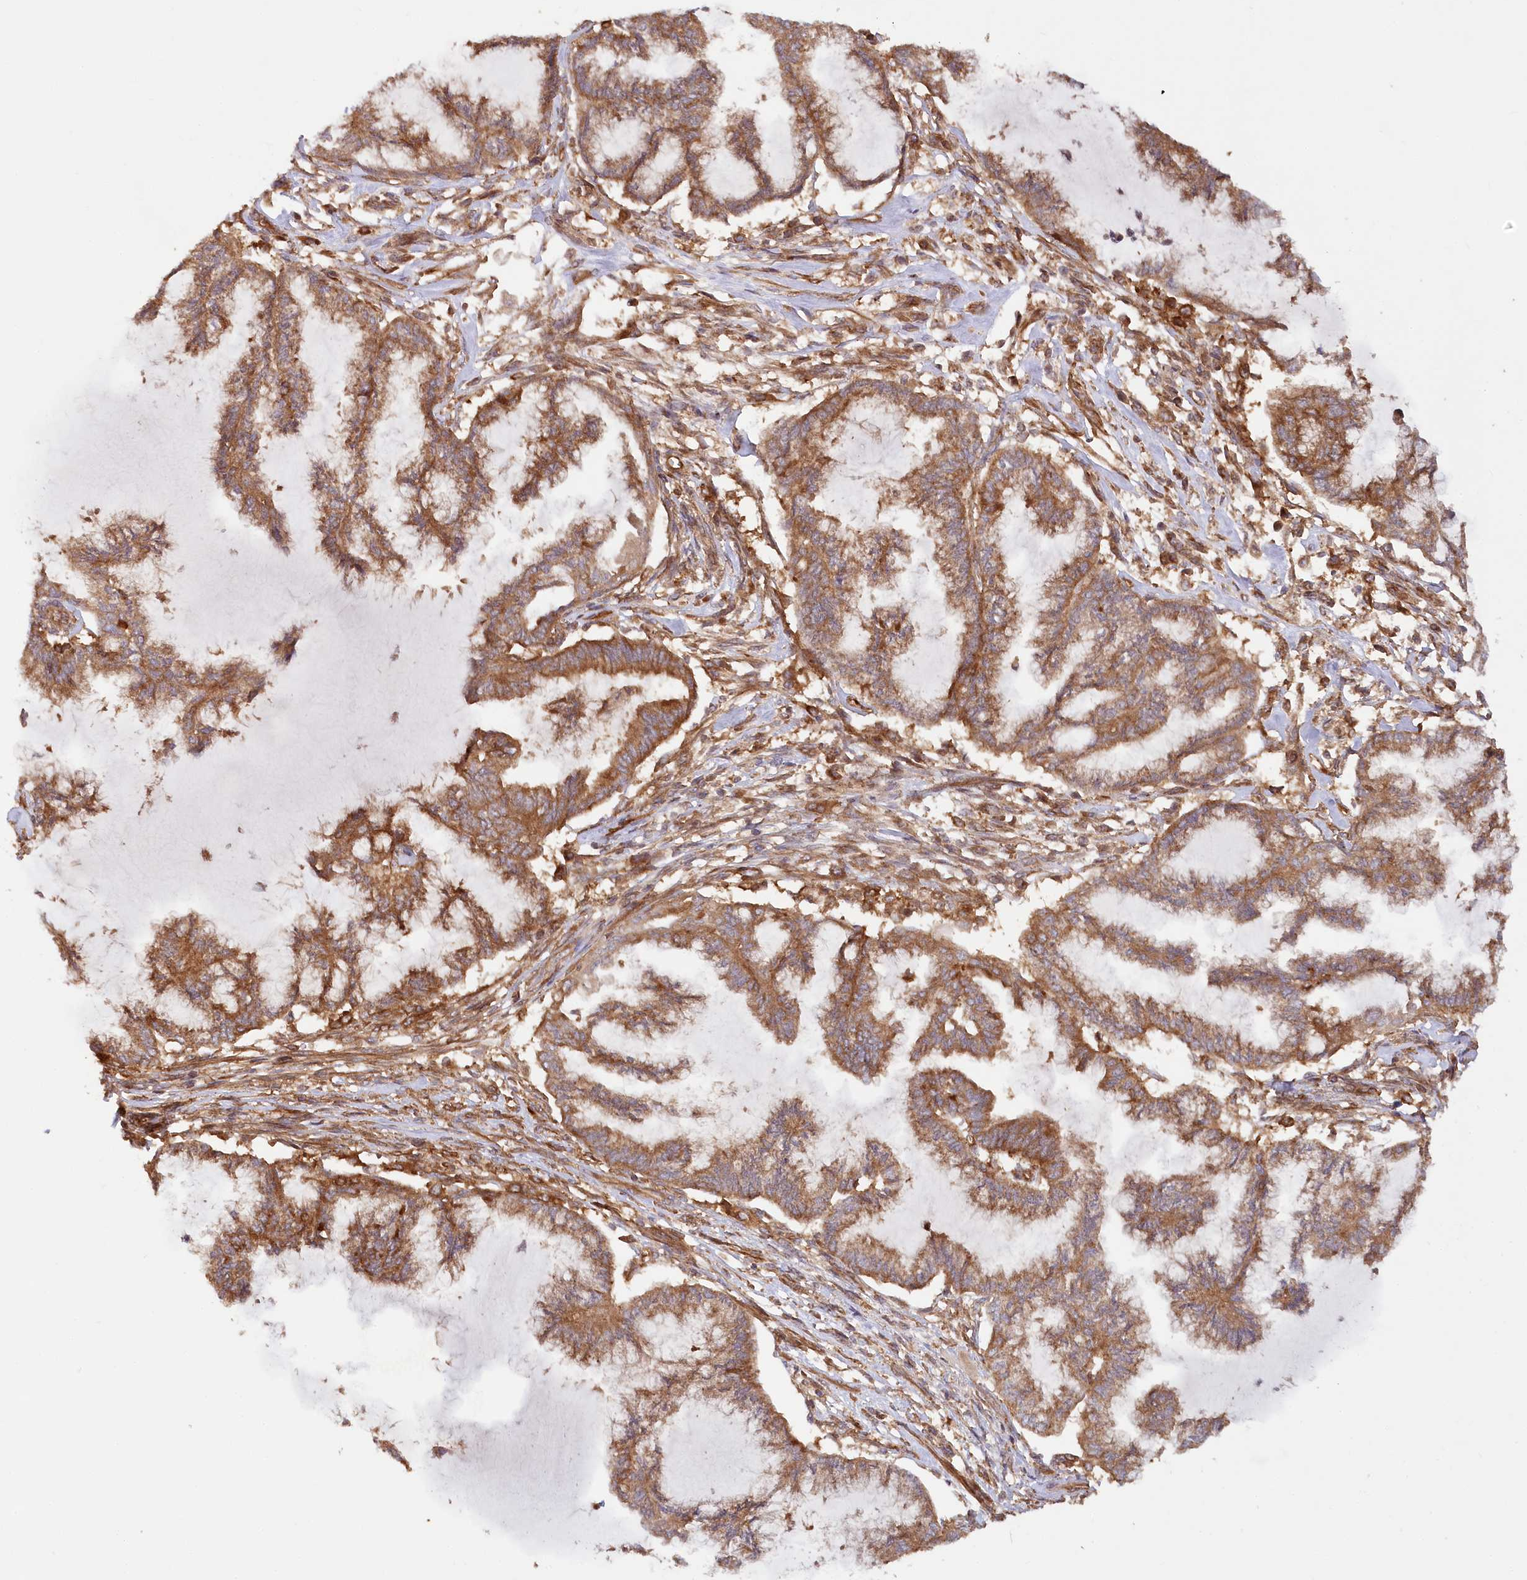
{"staining": {"intensity": "moderate", "quantity": ">75%", "location": "cytoplasmic/membranous"}, "tissue": "endometrial cancer", "cell_type": "Tumor cells", "image_type": "cancer", "snomed": [{"axis": "morphology", "description": "Adenocarcinoma, NOS"}, {"axis": "topography", "description": "Endometrium"}], "caption": "A high-resolution image shows immunohistochemistry (IHC) staining of adenocarcinoma (endometrial), which demonstrates moderate cytoplasmic/membranous staining in about >75% of tumor cells.", "gene": "PAIP2", "patient": {"sex": "female", "age": 86}}